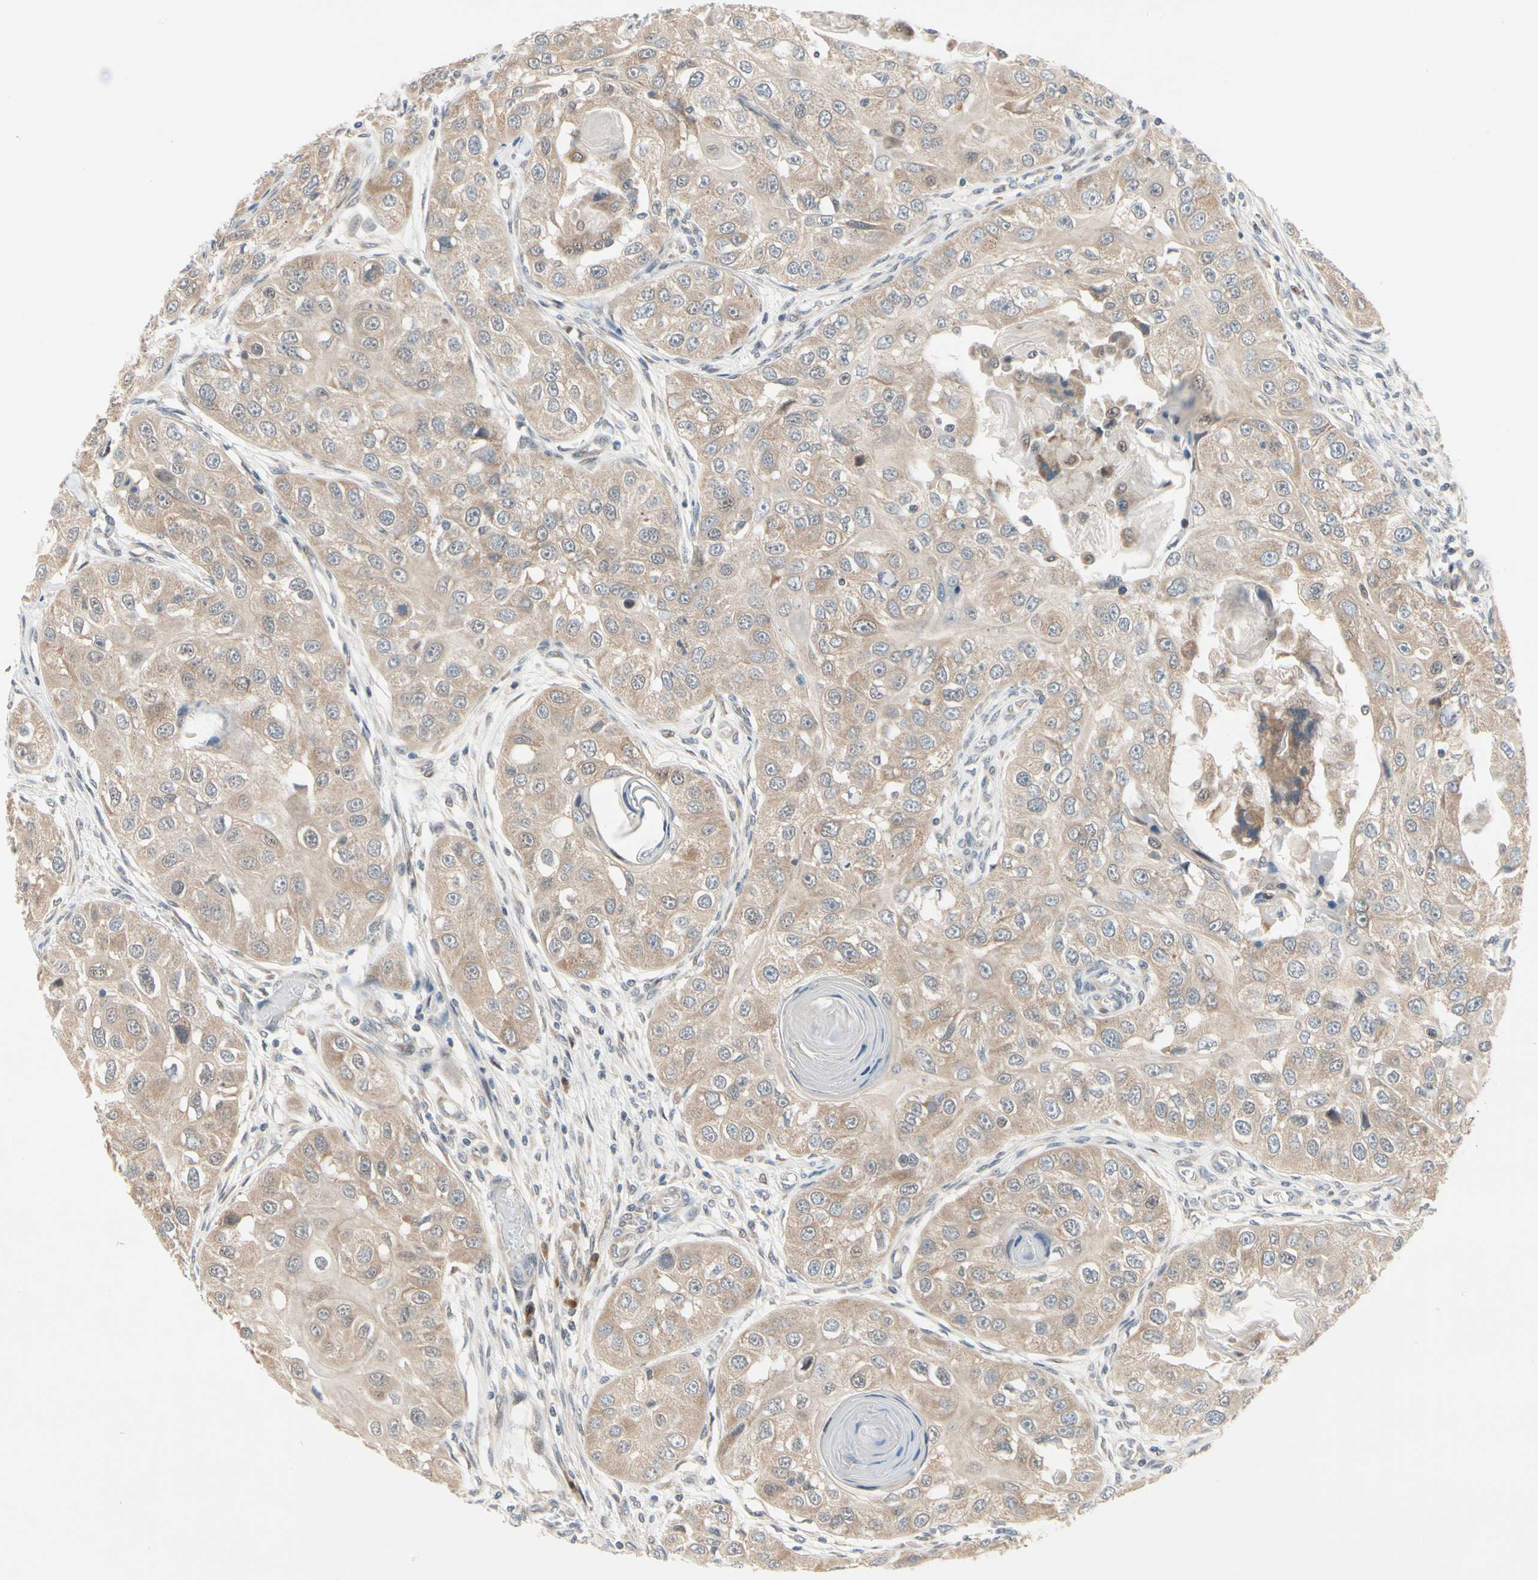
{"staining": {"intensity": "weak", "quantity": ">75%", "location": "cytoplasmic/membranous"}, "tissue": "head and neck cancer", "cell_type": "Tumor cells", "image_type": "cancer", "snomed": [{"axis": "morphology", "description": "Normal tissue, NOS"}, {"axis": "morphology", "description": "Squamous cell carcinoma, NOS"}, {"axis": "topography", "description": "Skeletal muscle"}, {"axis": "topography", "description": "Head-Neck"}], "caption": "Head and neck cancer (squamous cell carcinoma) was stained to show a protein in brown. There is low levels of weak cytoplasmic/membranous expression in about >75% of tumor cells.", "gene": "MARK1", "patient": {"sex": "male", "age": 51}}